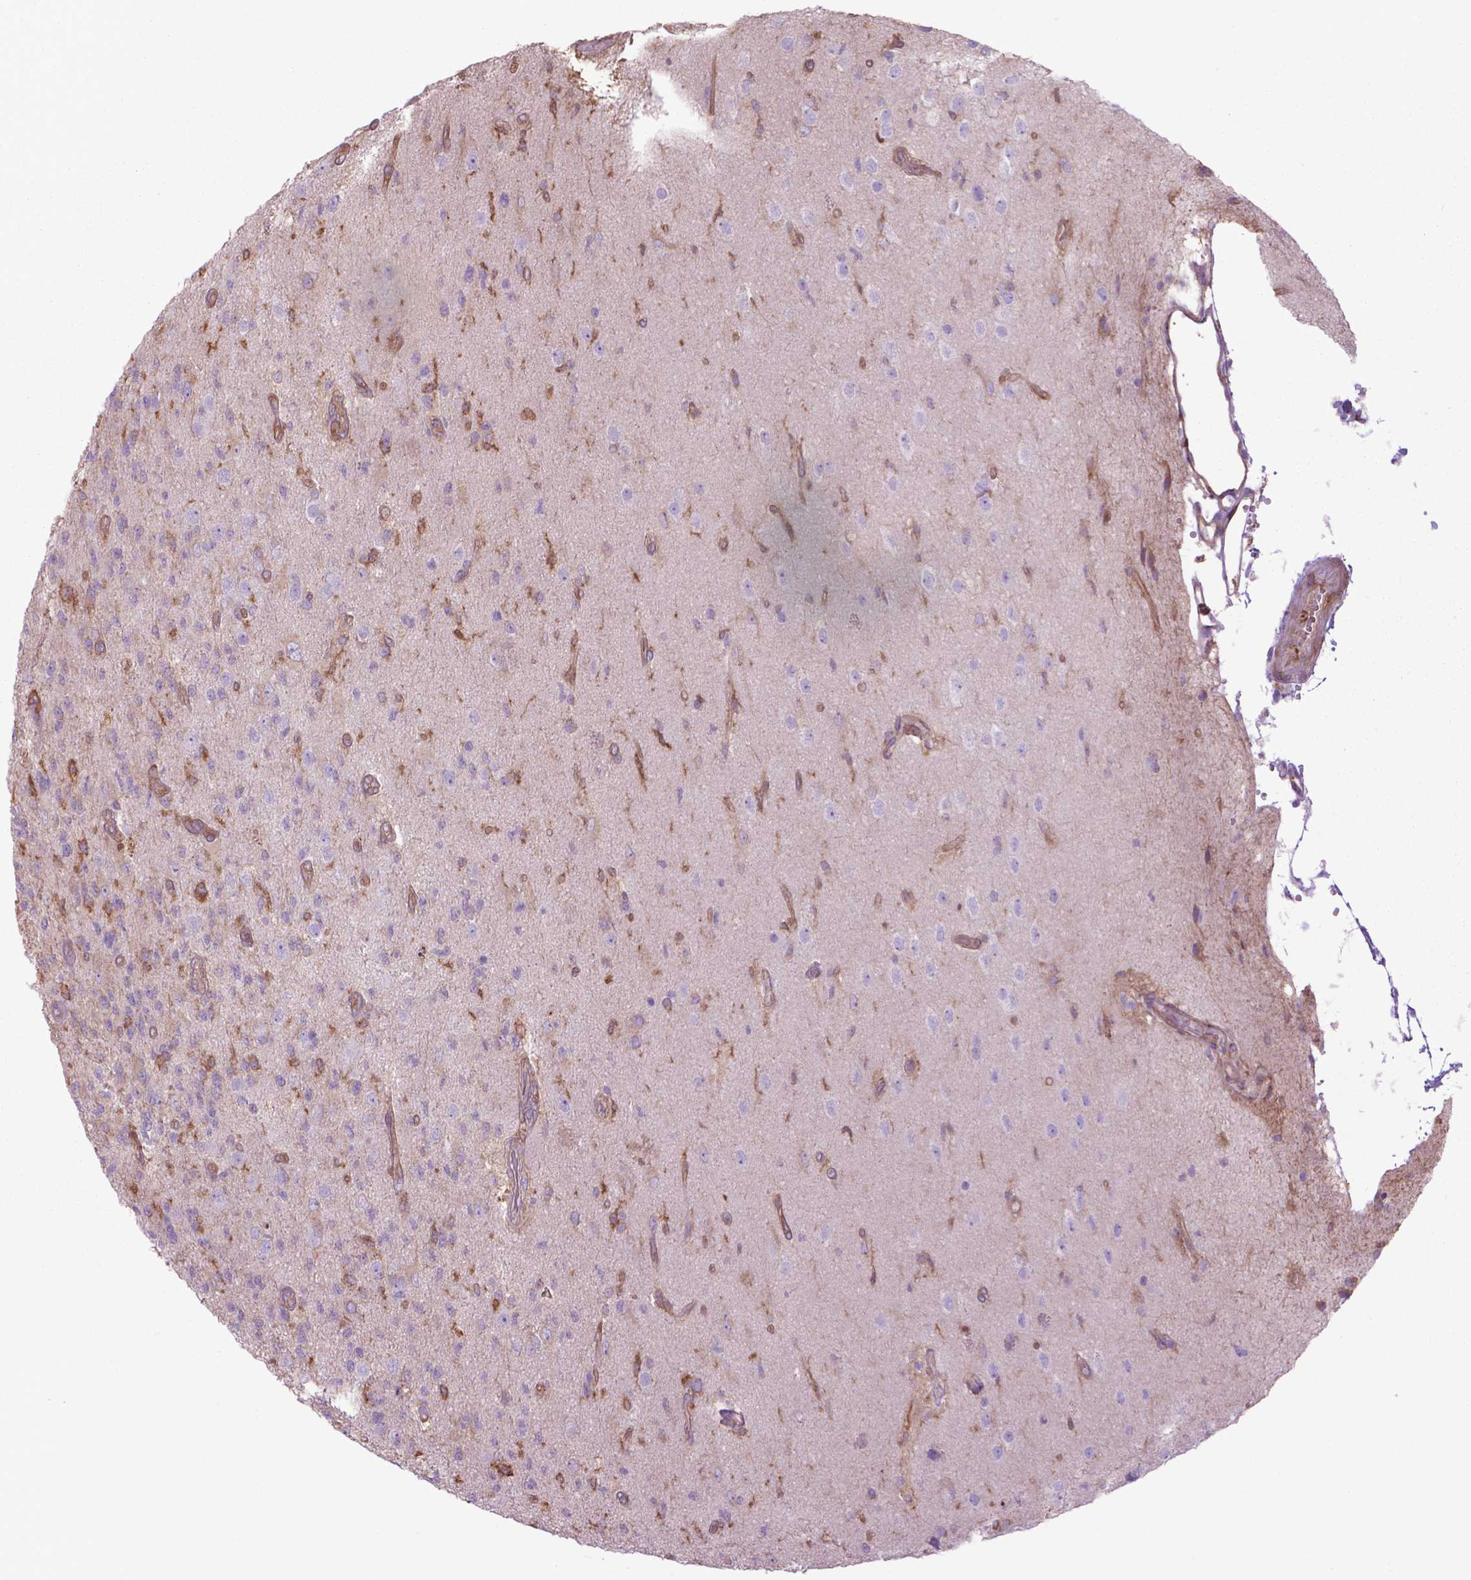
{"staining": {"intensity": "negative", "quantity": "none", "location": "none"}, "tissue": "glioma", "cell_type": "Tumor cells", "image_type": "cancer", "snomed": [{"axis": "morphology", "description": "Glioma, malignant, High grade"}, {"axis": "topography", "description": "Brain"}], "caption": "Immunohistochemical staining of human glioma exhibits no significant expression in tumor cells. Nuclei are stained in blue.", "gene": "CORO1B", "patient": {"sex": "male", "age": 56}}